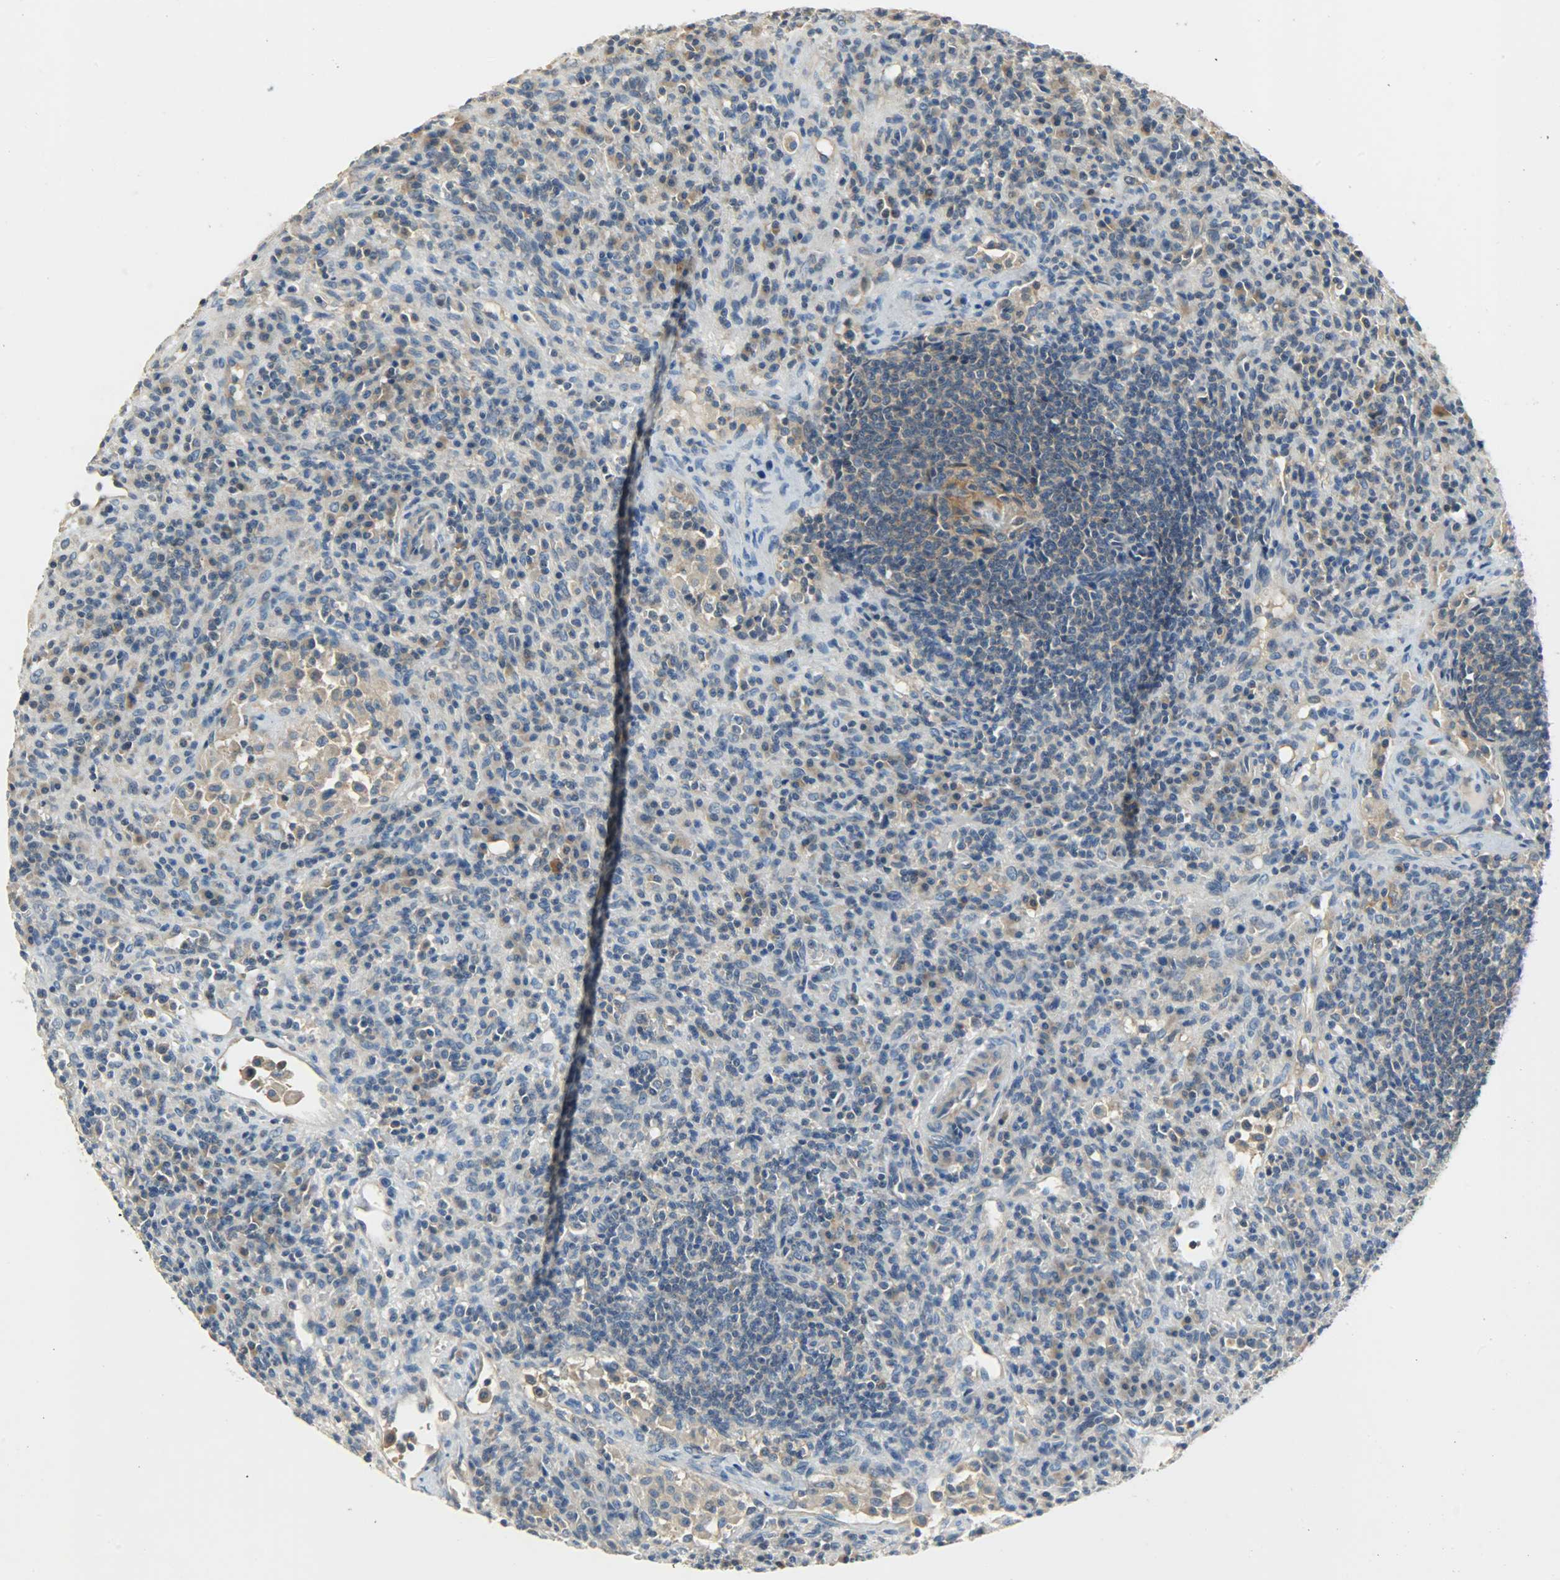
{"staining": {"intensity": "moderate", "quantity": "25%-75%", "location": "cytoplasmic/membranous"}, "tissue": "lymphoma", "cell_type": "Tumor cells", "image_type": "cancer", "snomed": [{"axis": "morphology", "description": "Hodgkin's disease, NOS"}, {"axis": "topography", "description": "Lymph node"}], "caption": "Immunohistochemistry (DAB (3,3'-diaminobenzidine)) staining of lymphoma exhibits moderate cytoplasmic/membranous protein positivity in about 25%-75% of tumor cells.", "gene": "DSG2", "patient": {"sex": "male", "age": 65}}